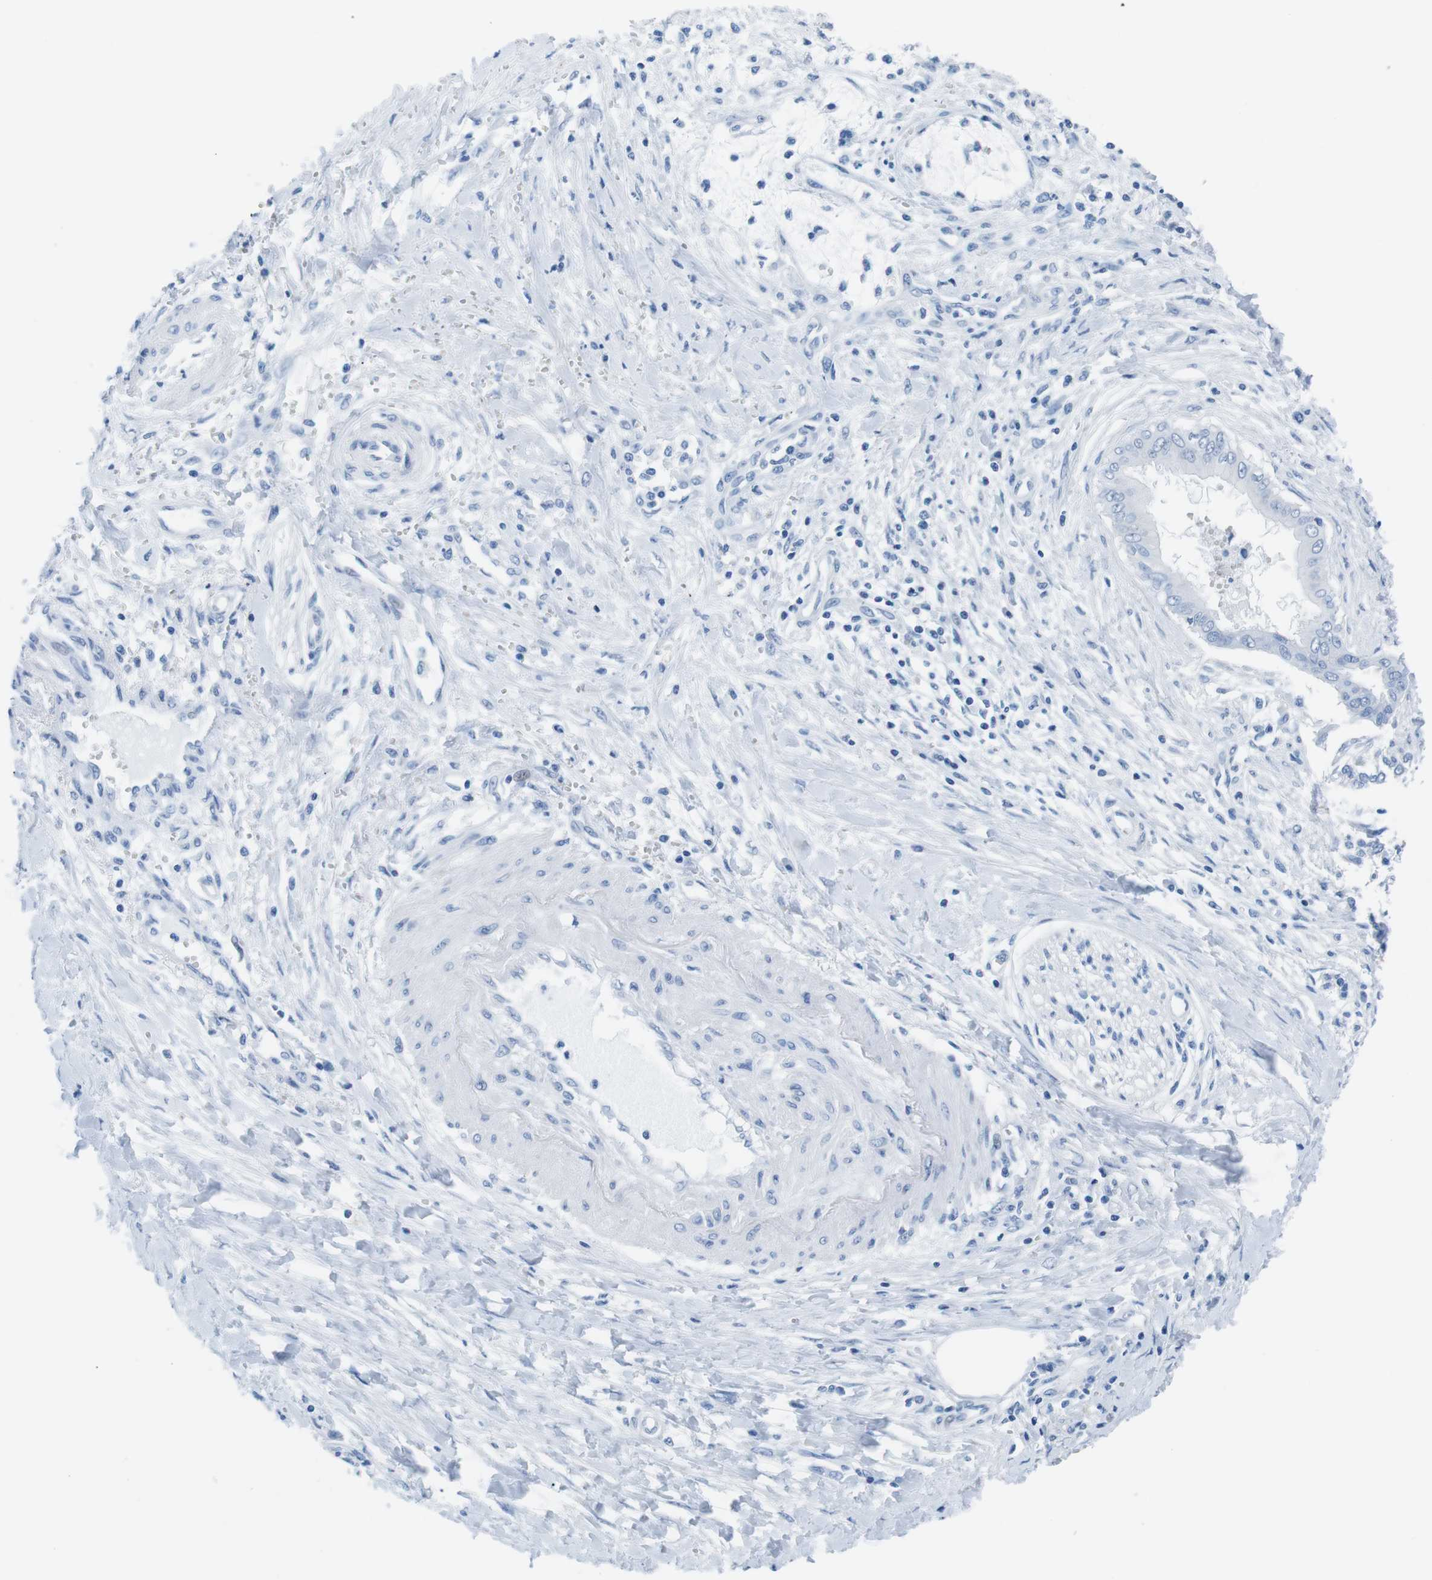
{"staining": {"intensity": "negative", "quantity": "none", "location": "none"}, "tissue": "pancreatic cancer", "cell_type": "Tumor cells", "image_type": "cancer", "snomed": [{"axis": "morphology", "description": "Adenocarcinoma, NOS"}, {"axis": "topography", "description": "Pancreas"}], "caption": "There is no significant expression in tumor cells of pancreatic cancer (adenocarcinoma).", "gene": "MUC2", "patient": {"sex": "male", "age": 56}}